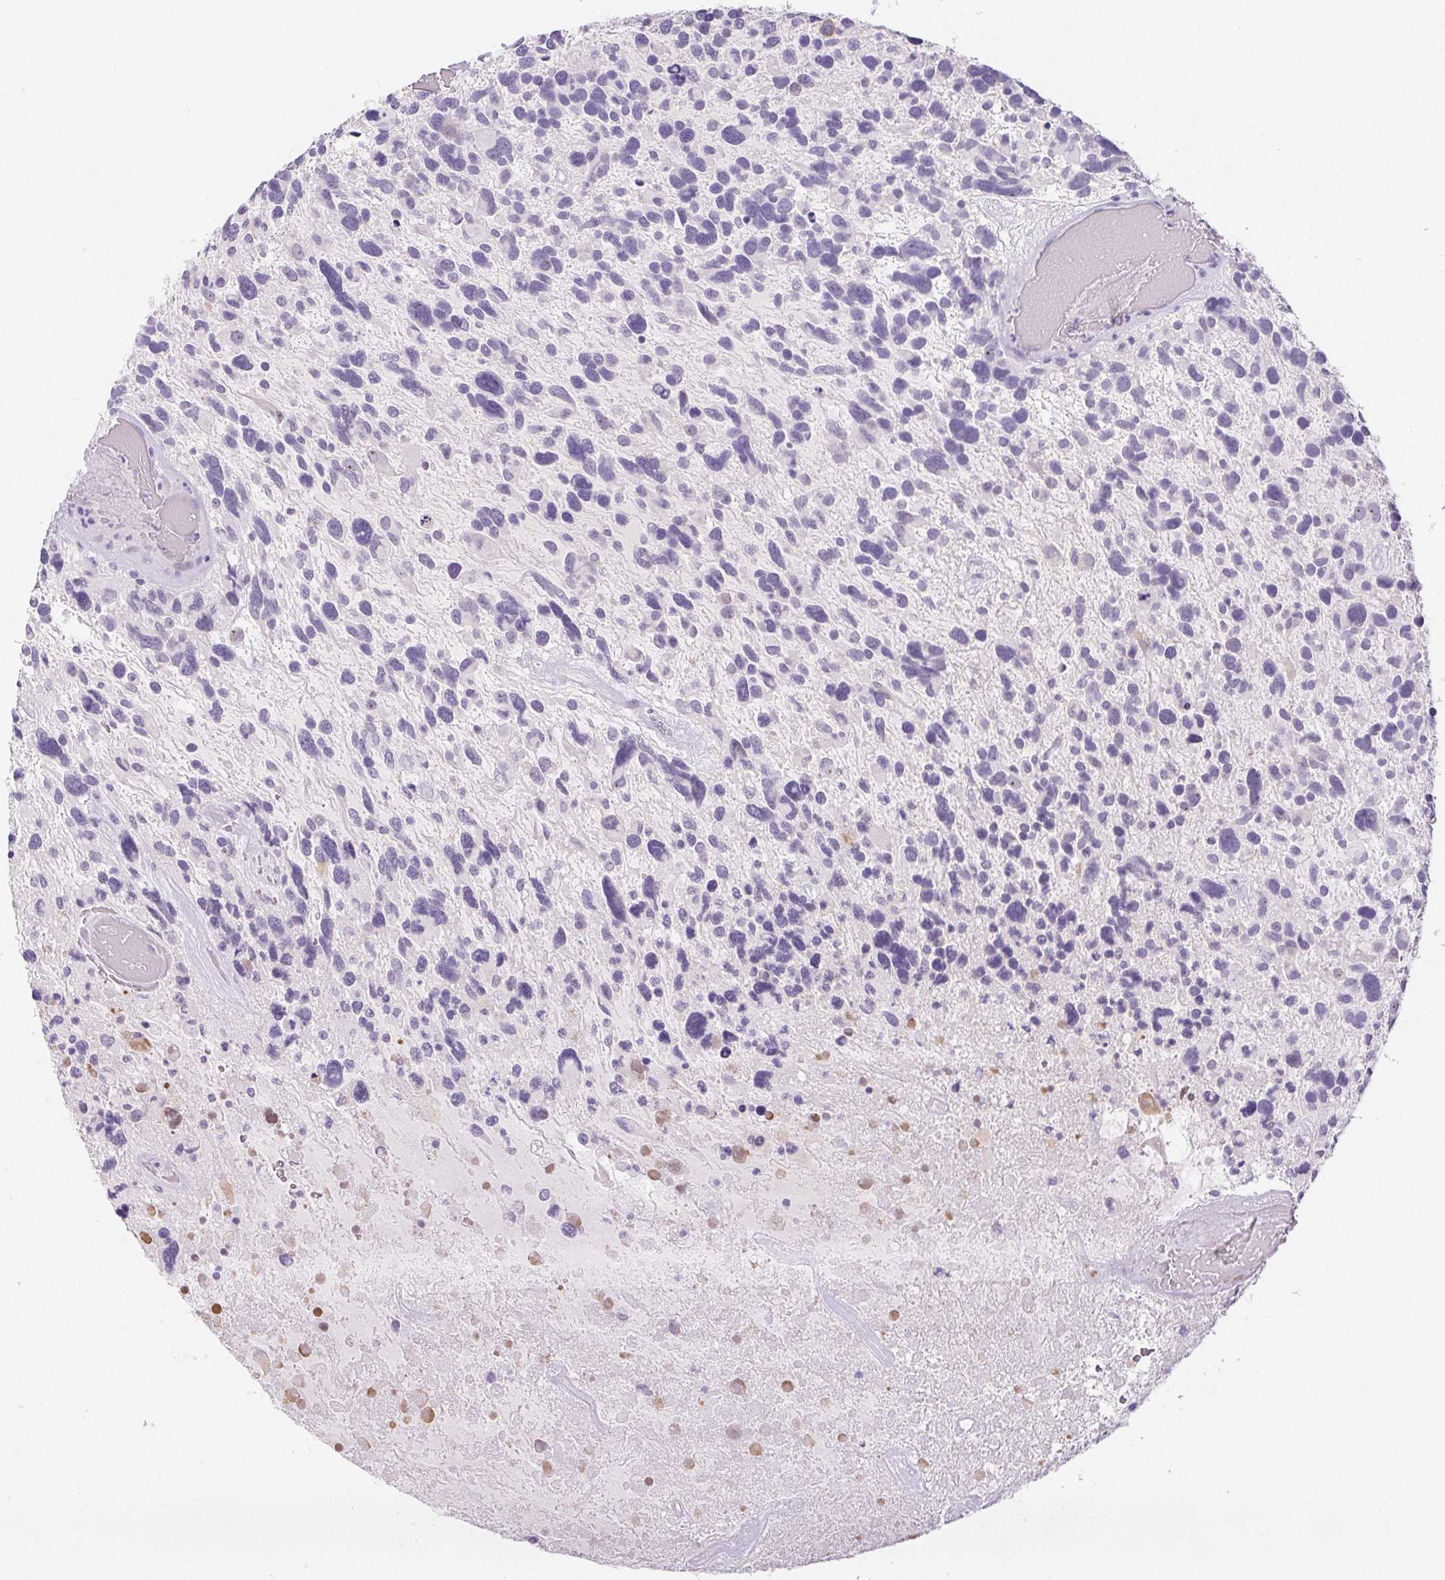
{"staining": {"intensity": "negative", "quantity": "none", "location": "none"}, "tissue": "glioma", "cell_type": "Tumor cells", "image_type": "cancer", "snomed": [{"axis": "morphology", "description": "Glioma, malignant, High grade"}, {"axis": "topography", "description": "Brain"}], "caption": "Human malignant glioma (high-grade) stained for a protein using IHC reveals no staining in tumor cells.", "gene": "ST8SIA3", "patient": {"sex": "male", "age": 49}}